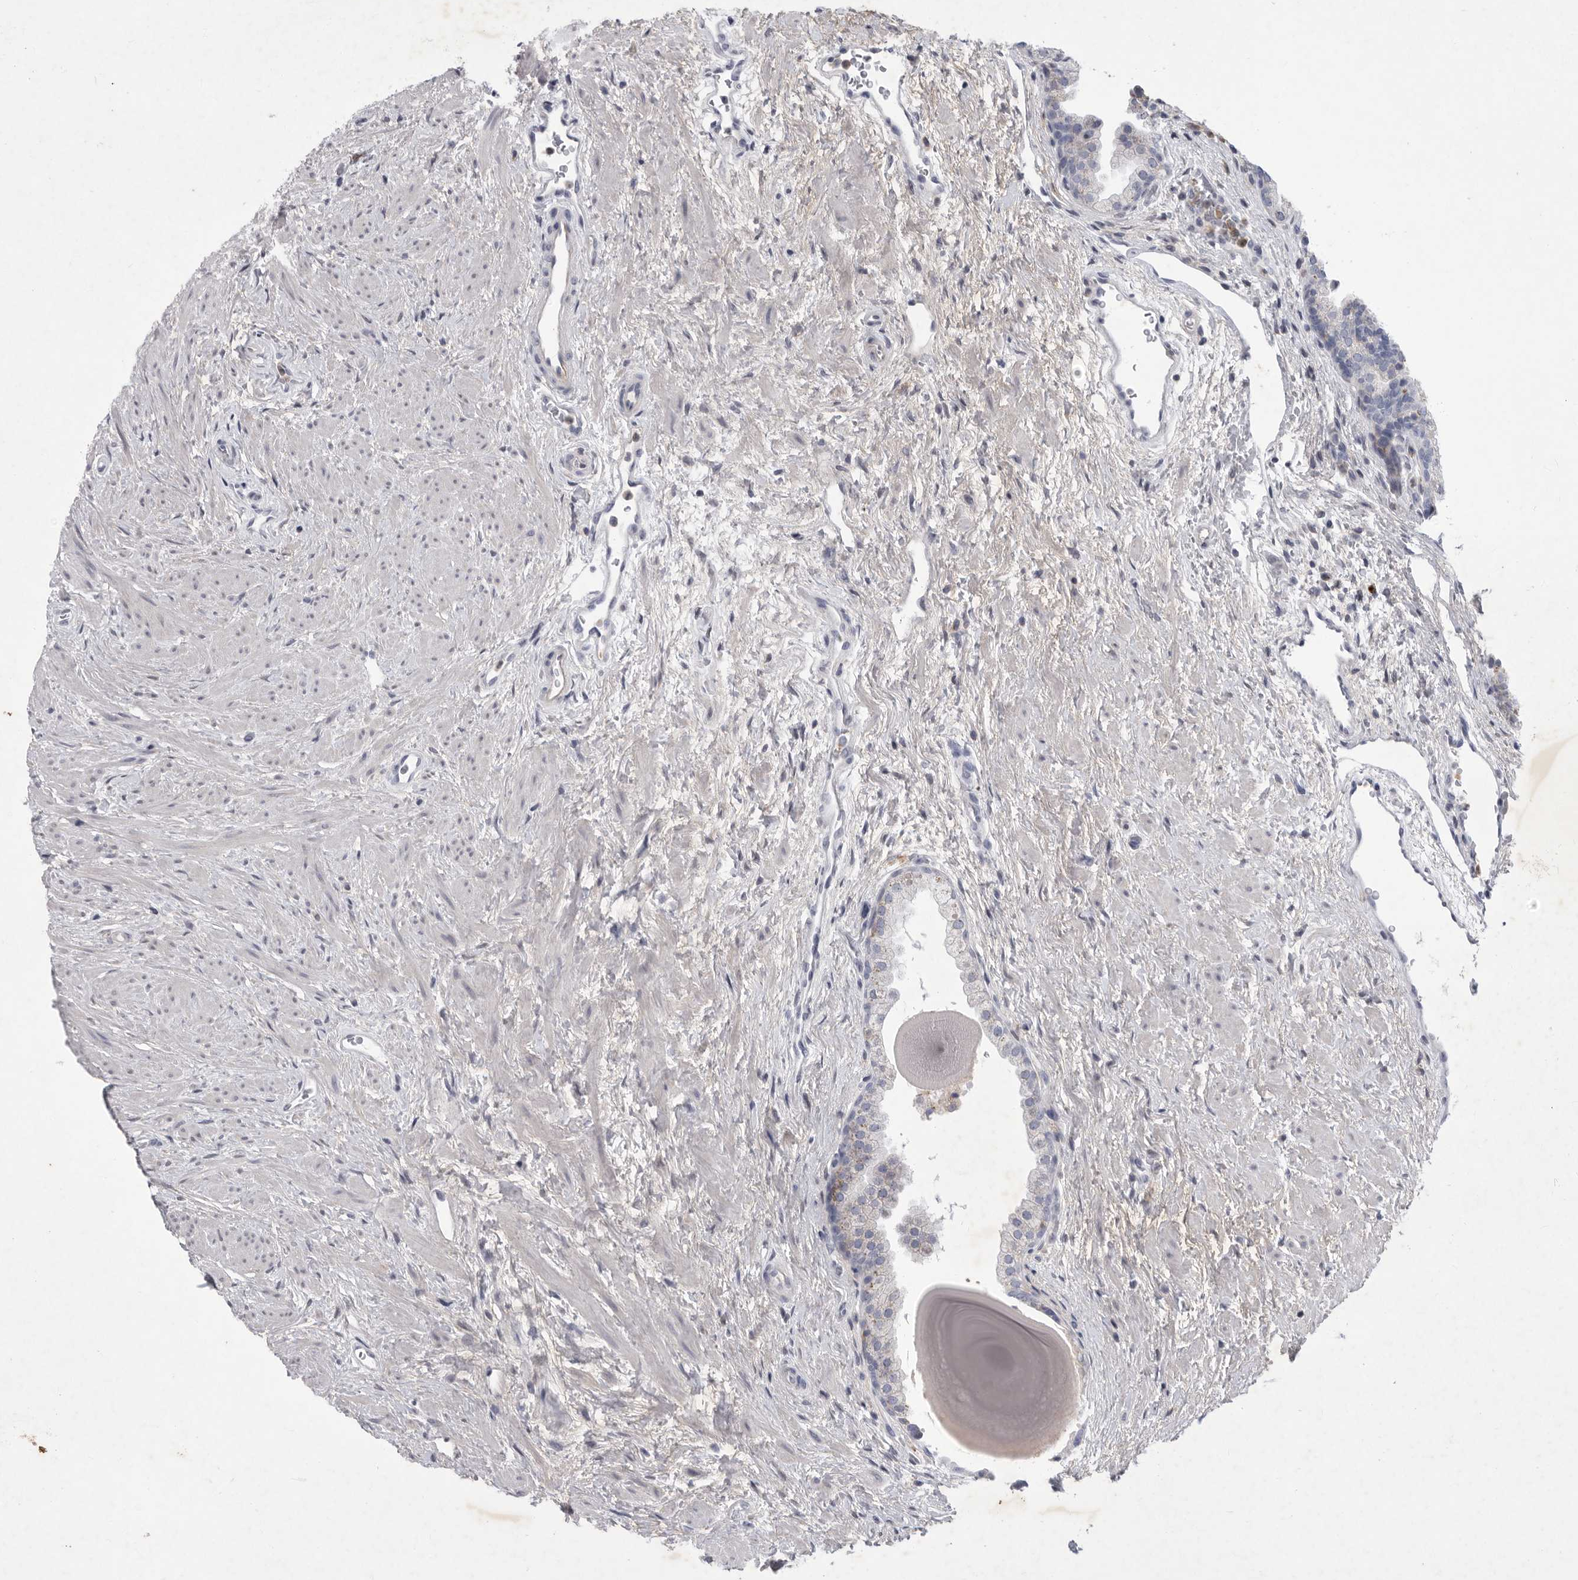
{"staining": {"intensity": "negative", "quantity": "none", "location": "none"}, "tissue": "prostate", "cell_type": "Glandular cells", "image_type": "normal", "snomed": [{"axis": "morphology", "description": "Normal tissue, NOS"}, {"axis": "topography", "description": "Prostate"}], "caption": "Photomicrograph shows no significant protein staining in glandular cells of unremarkable prostate.", "gene": "SIGLEC10", "patient": {"sex": "male", "age": 48}}